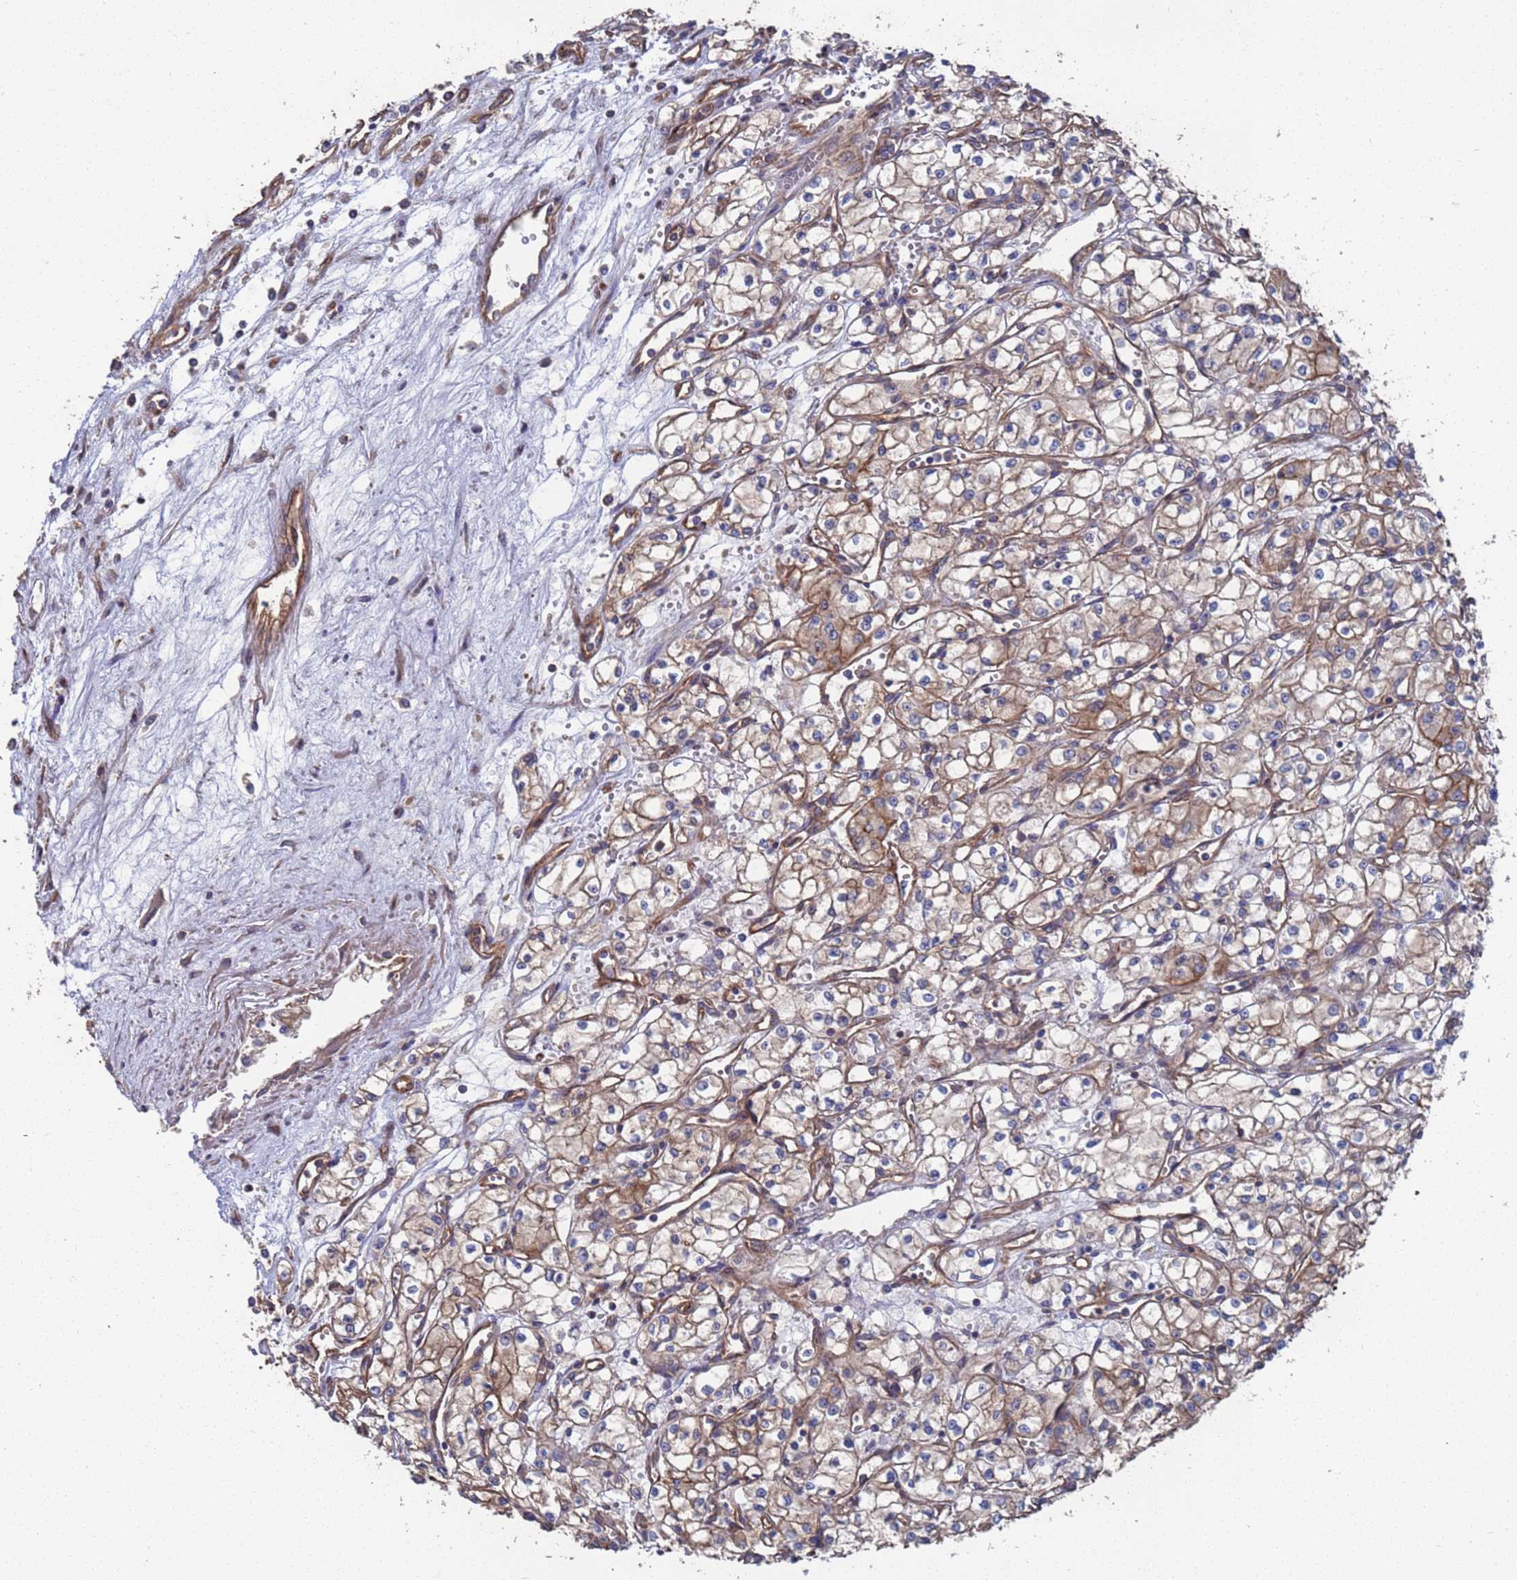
{"staining": {"intensity": "weak", "quantity": "25%-75%", "location": "cytoplasmic/membranous"}, "tissue": "renal cancer", "cell_type": "Tumor cells", "image_type": "cancer", "snomed": [{"axis": "morphology", "description": "Adenocarcinoma, NOS"}, {"axis": "topography", "description": "Kidney"}], "caption": "An IHC micrograph of neoplastic tissue is shown. Protein staining in brown shows weak cytoplasmic/membranous positivity in adenocarcinoma (renal) within tumor cells.", "gene": "NDUFAF6", "patient": {"sex": "male", "age": 59}}